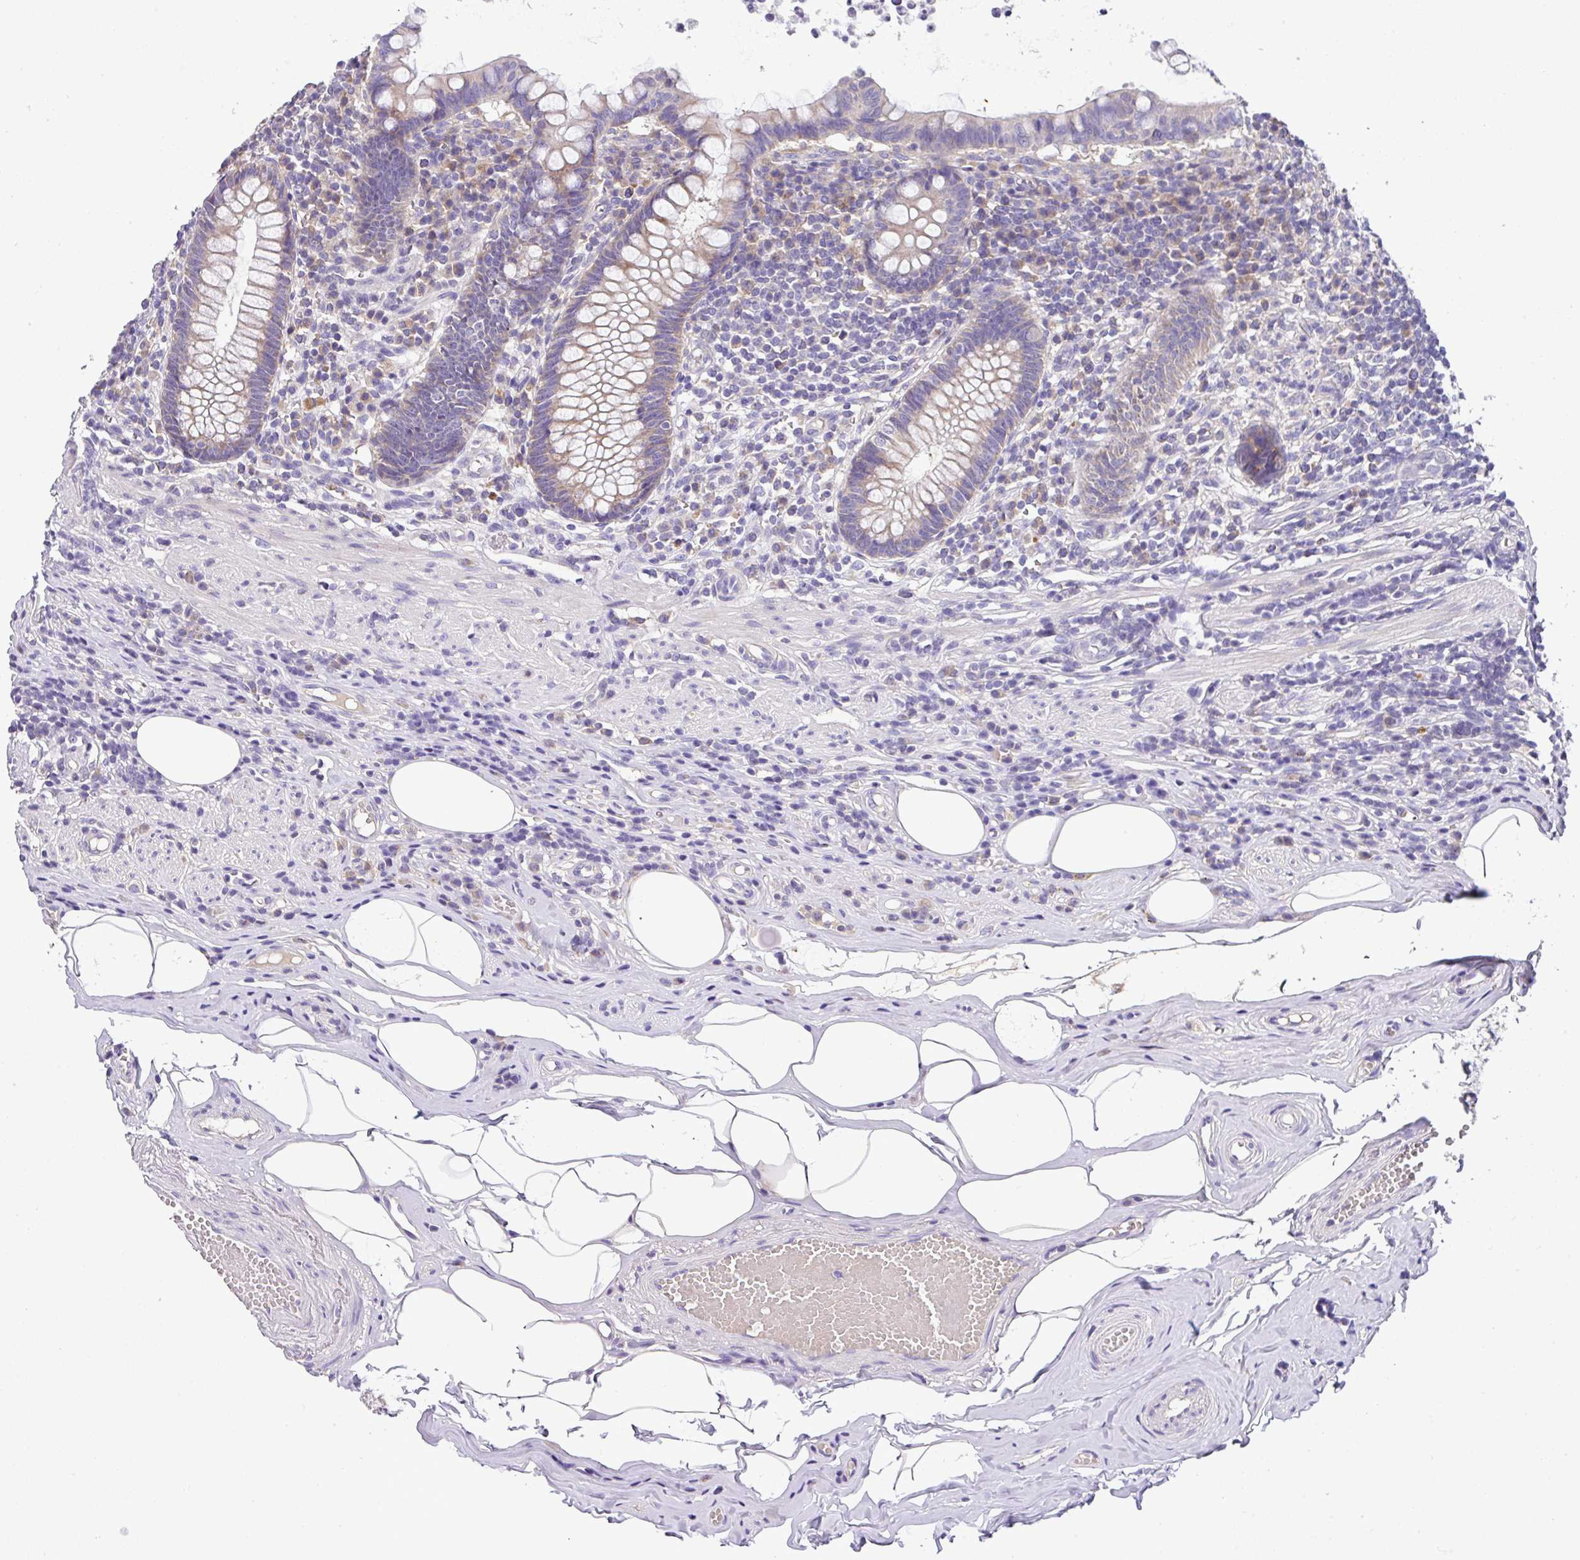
{"staining": {"intensity": "weak", "quantity": "25%-75%", "location": "cytoplasmic/membranous"}, "tissue": "appendix", "cell_type": "Glandular cells", "image_type": "normal", "snomed": [{"axis": "morphology", "description": "Normal tissue, NOS"}, {"axis": "topography", "description": "Appendix"}], "caption": "About 25%-75% of glandular cells in unremarkable human appendix reveal weak cytoplasmic/membranous protein expression as visualized by brown immunohistochemical staining.", "gene": "ANXA2R", "patient": {"sex": "female", "age": 56}}